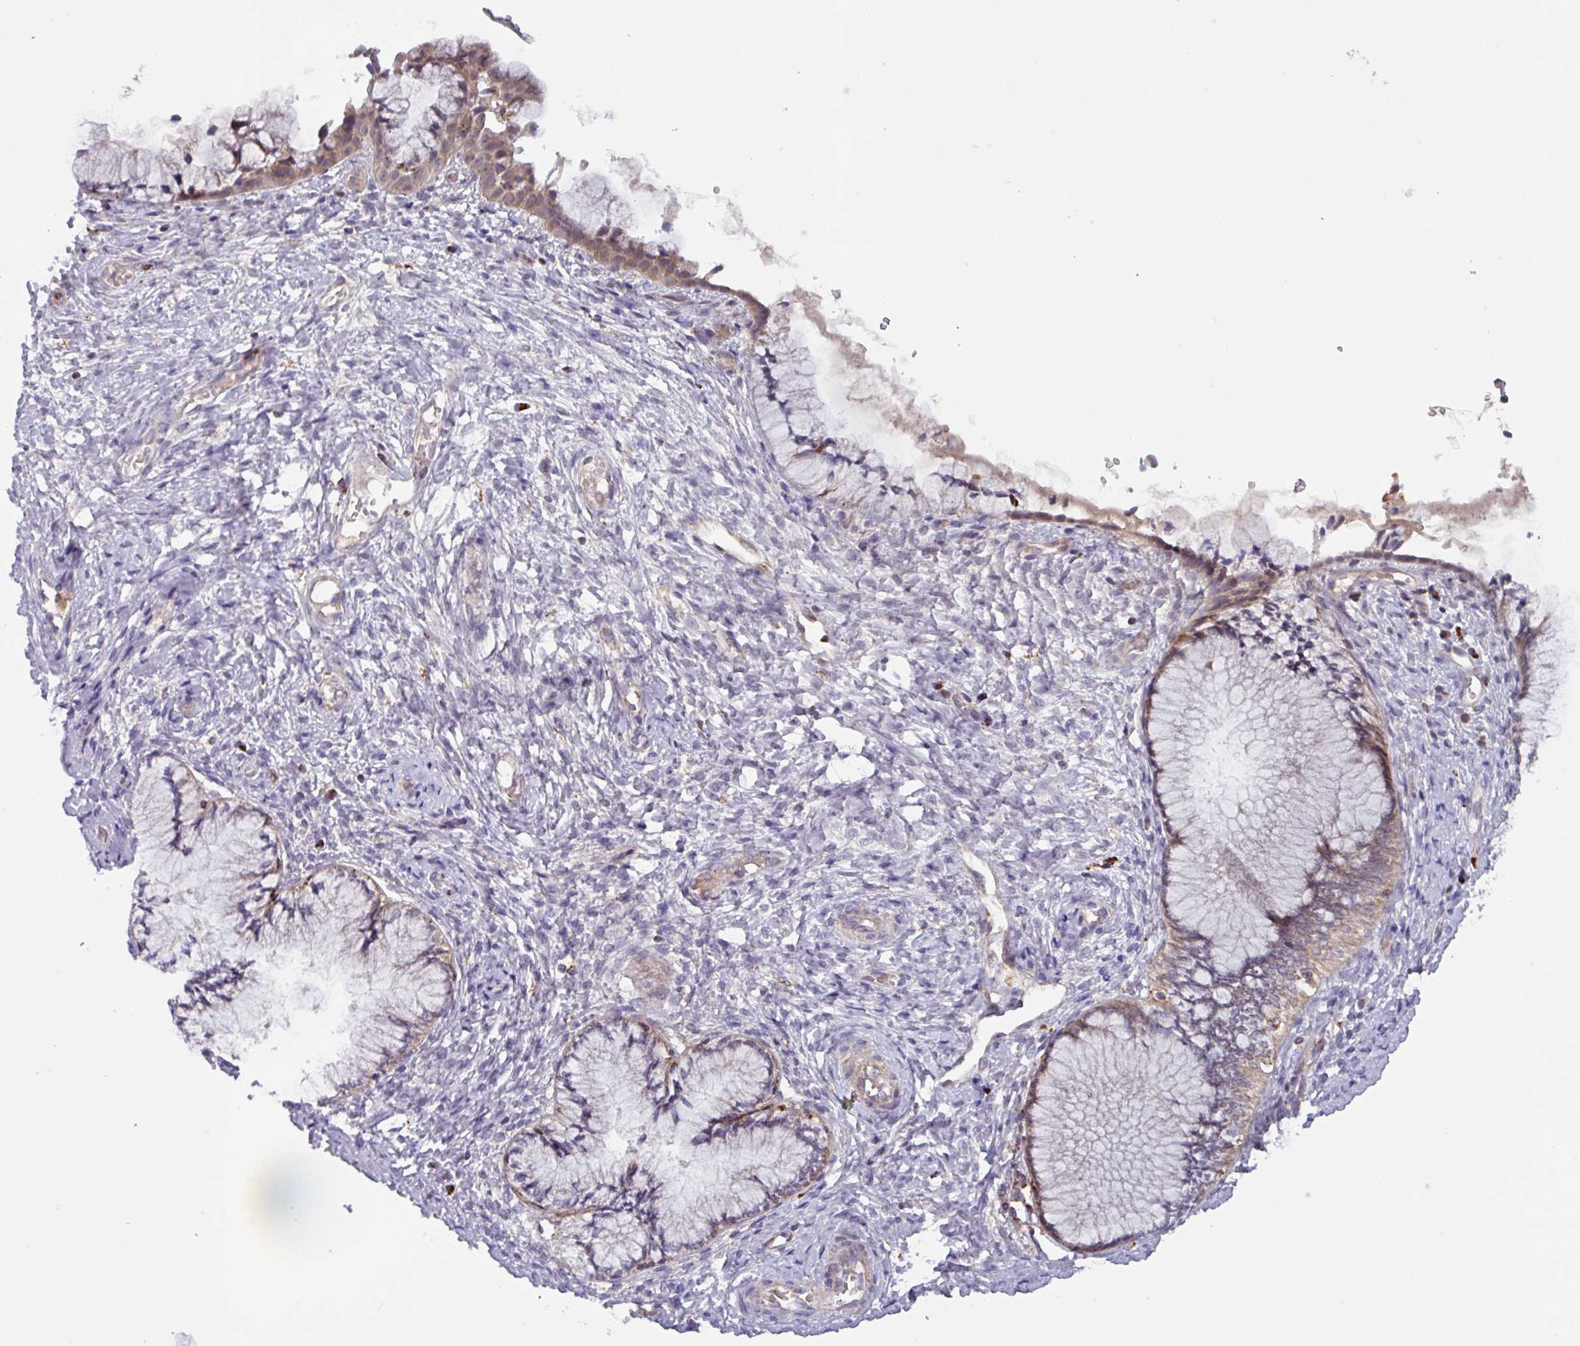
{"staining": {"intensity": "weak", "quantity": "25%-75%", "location": "cytoplasmic/membranous"}, "tissue": "cervix", "cell_type": "Glandular cells", "image_type": "normal", "snomed": [{"axis": "morphology", "description": "Normal tissue, NOS"}, {"axis": "topography", "description": "Cervix"}], "caption": "An IHC photomicrograph of benign tissue is shown. Protein staining in brown shows weak cytoplasmic/membranous positivity in cervix within glandular cells.", "gene": "AKIRIN1", "patient": {"sex": "female", "age": 42}}